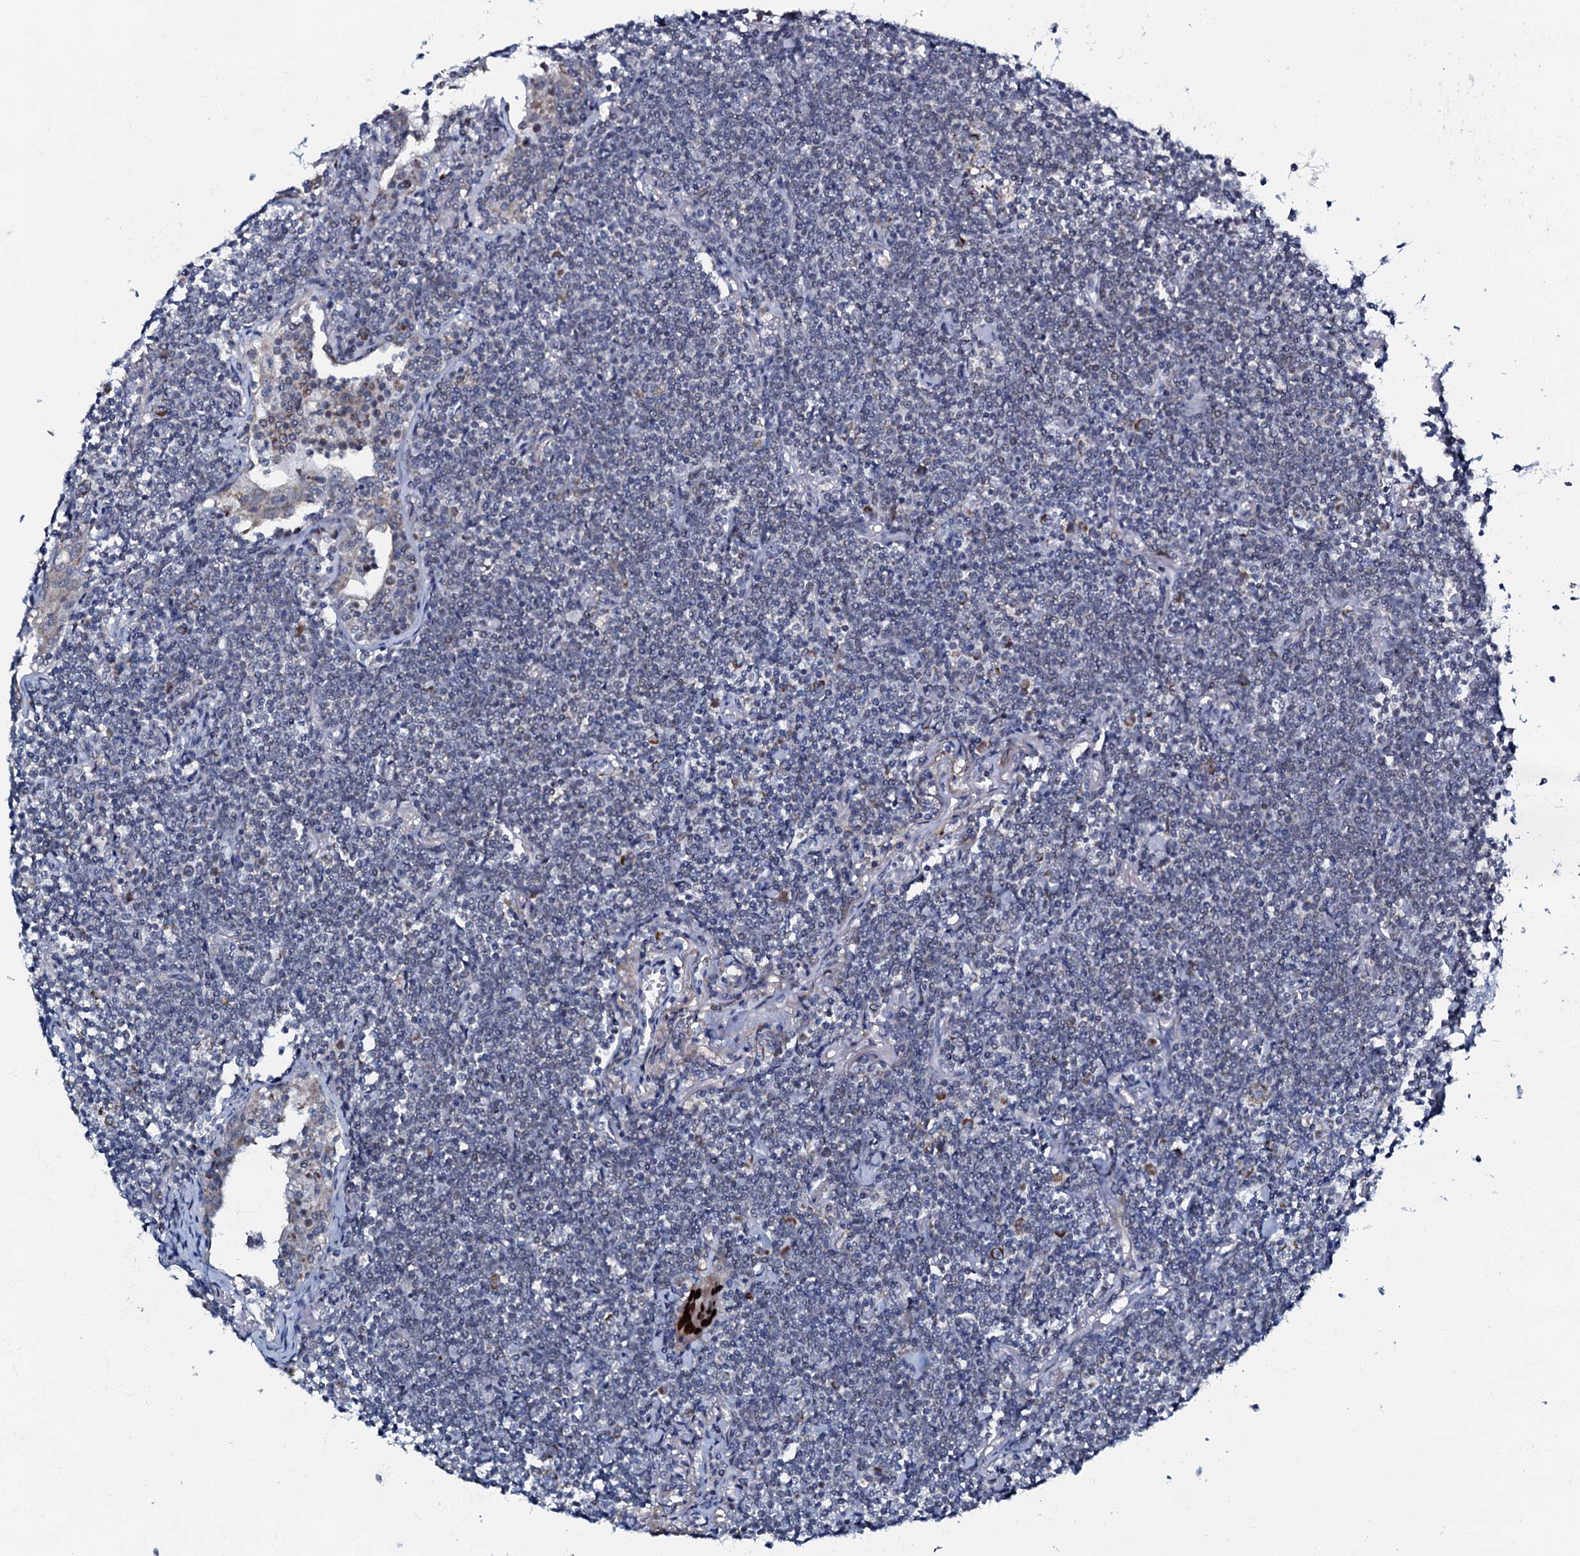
{"staining": {"intensity": "negative", "quantity": "none", "location": "none"}, "tissue": "lymphoma", "cell_type": "Tumor cells", "image_type": "cancer", "snomed": [{"axis": "morphology", "description": "Malignant lymphoma, non-Hodgkin's type, Low grade"}, {"axis": "topography", "description": "Lung"}], "caption": "Low-grade malignant lymphoma, non-Hodgkin's type stained for a protein using IHC reveals no expression tumor cells.", "gene": "MRPL51", "patient": {"sex": "female", "age": 71}}